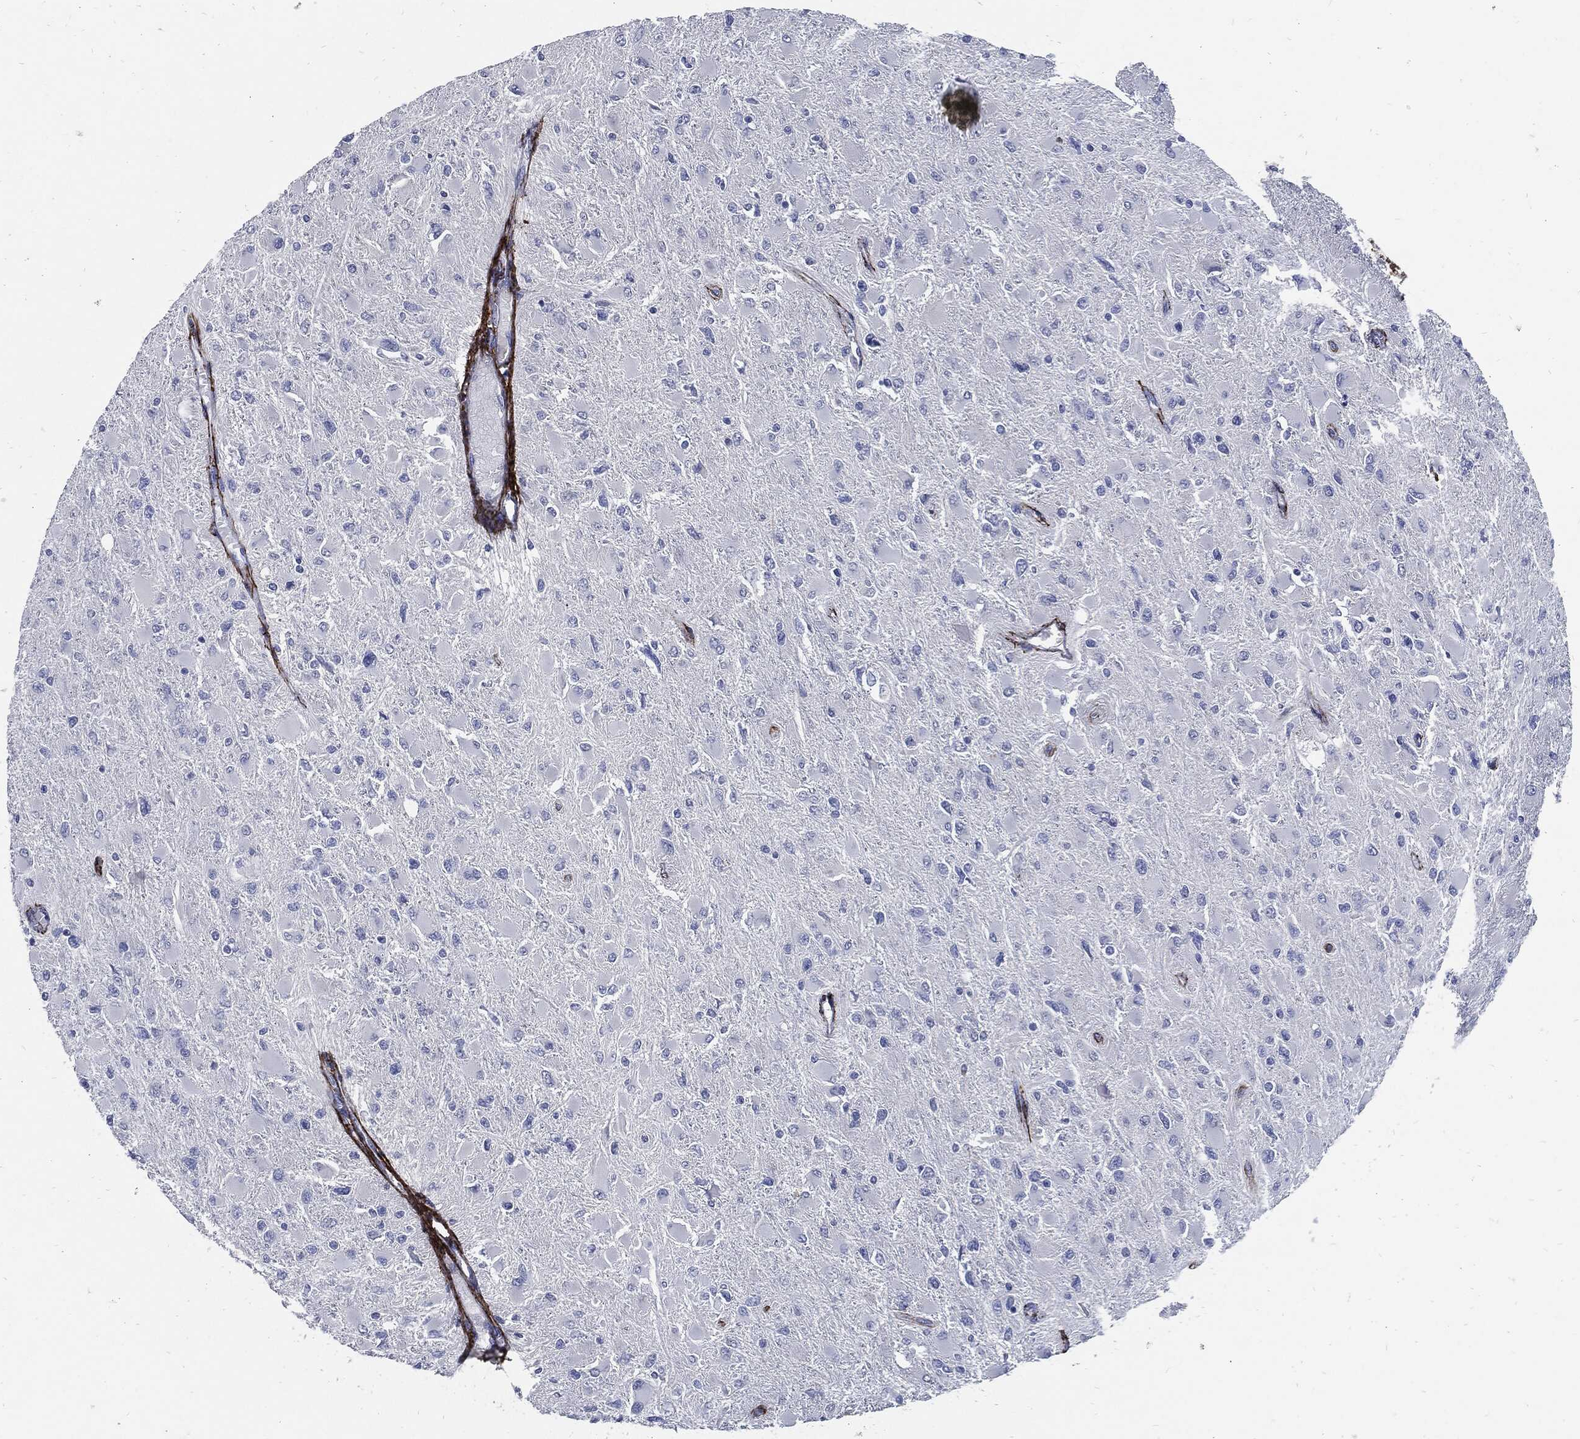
{"staining": {"intensity": "negative", "quantity": "none", "location": "none"}, "tissue": "glioma", "cell_type": "Tumor cells", "image_type": "cancer", "snomed": [{"axis": "morphology", "description": "Glioma, malignant, High grade"}, {"axis": "topography", "description": "Cerebral cortex"}], "caption": "The photomicrograph shows no staining of tumor cells in malignant high-grade glioma.", "gene": "FBN1", "patient": {"sex": "female", "age": 36}}